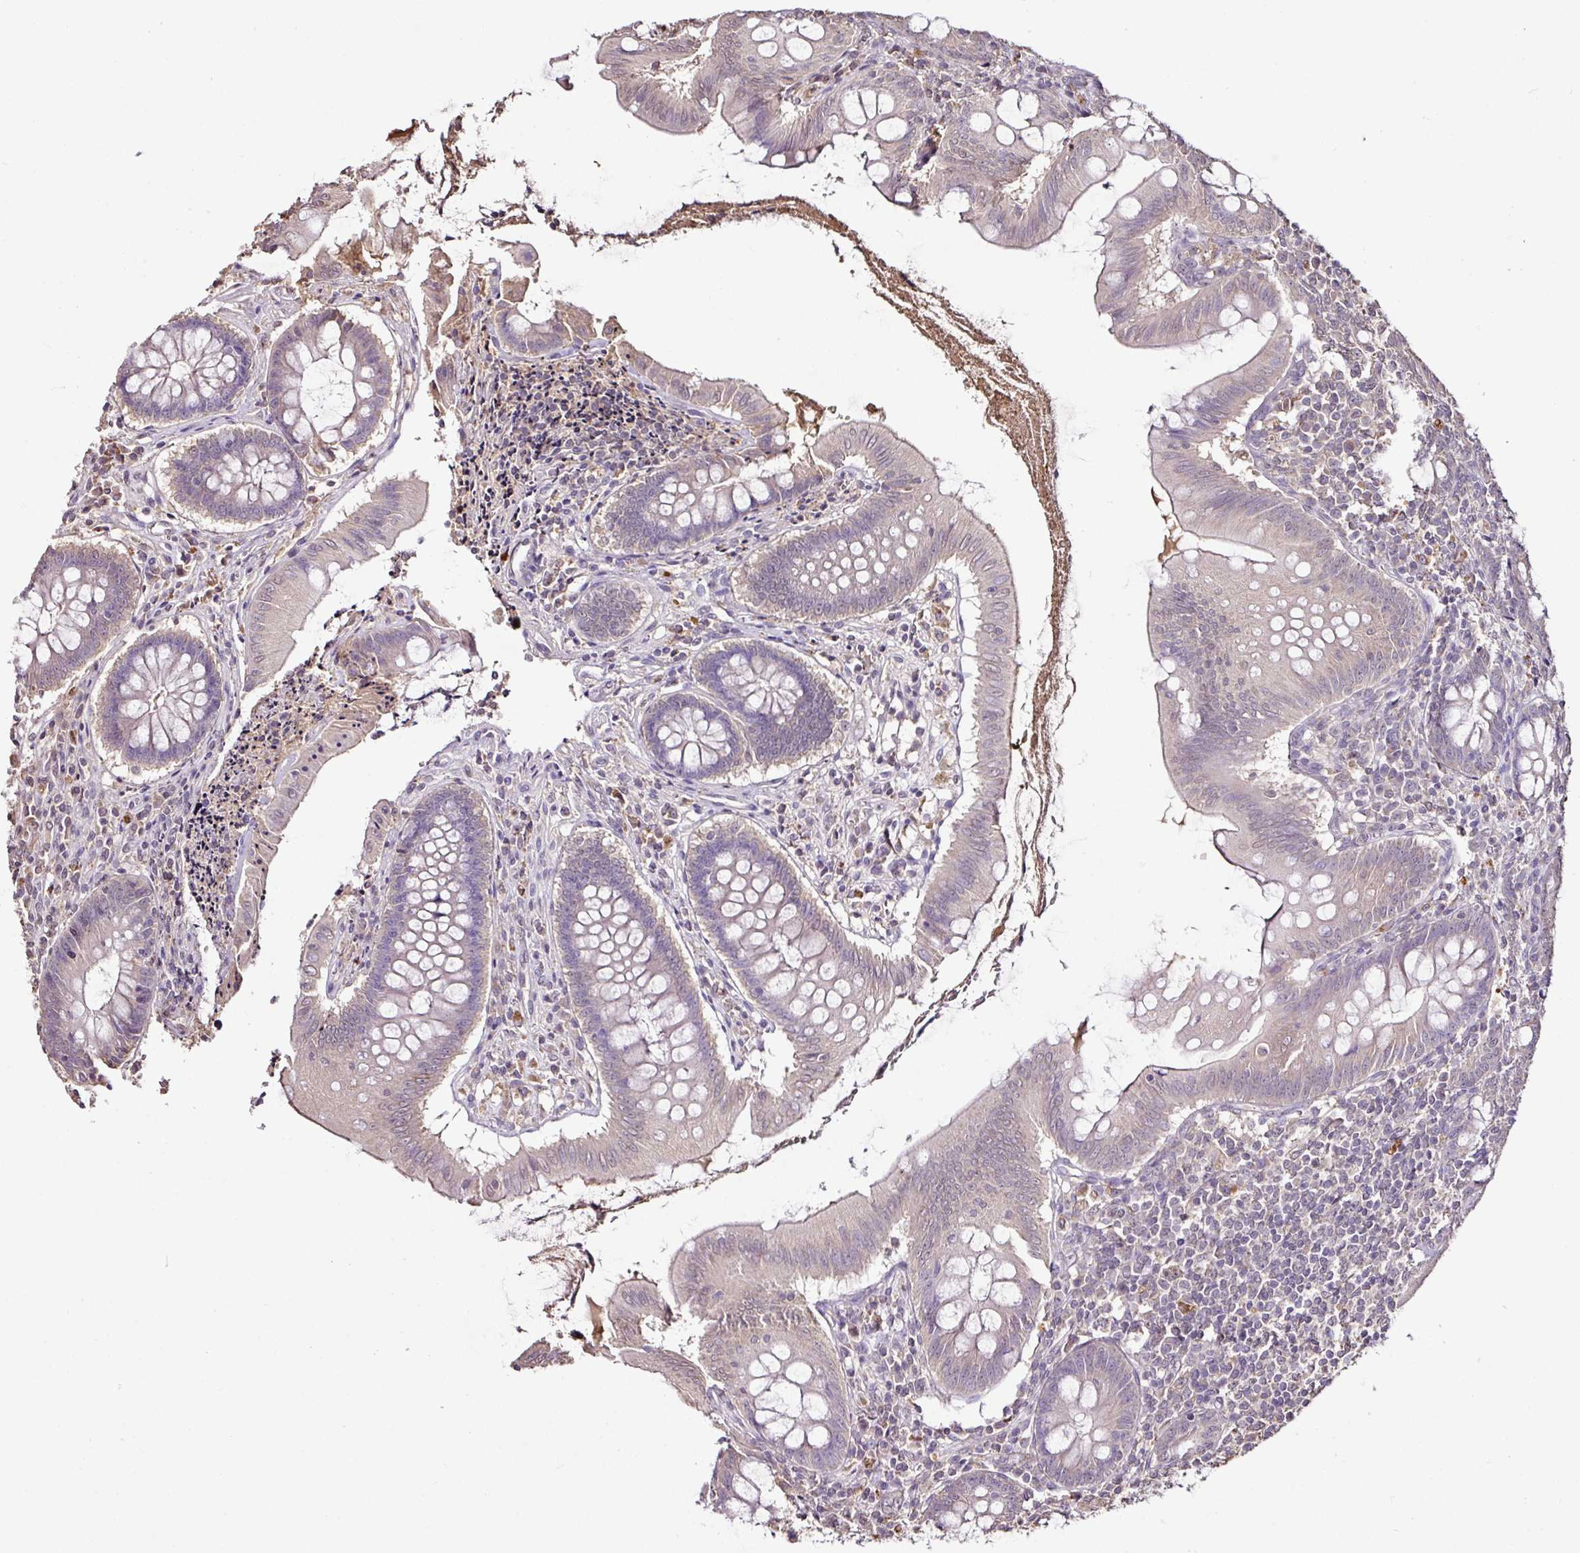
{"staining": {"intensity": "weak", "quantity": "<25%", "location": "cytoplasmic/membranous"}, "tissue": "appendix", "cell_type": "Glandular cells", "image_type": "normal", "snomed": [{"axis": "morphology", "description": "Normal tissue, NOS"}, {"axis": "topography", "description": "Appendix"}], "caption": "DAB immunohistochemical staining of unremarkable human appendix demonstrates no significant positivity in glandular cells. (Brightfield microscopy of DAB (3,3'-diaminobenzidine) immunohistochemistry at high magnification).", "gene": "RPL38", "patient": {"sex": "female", "age": 51}}